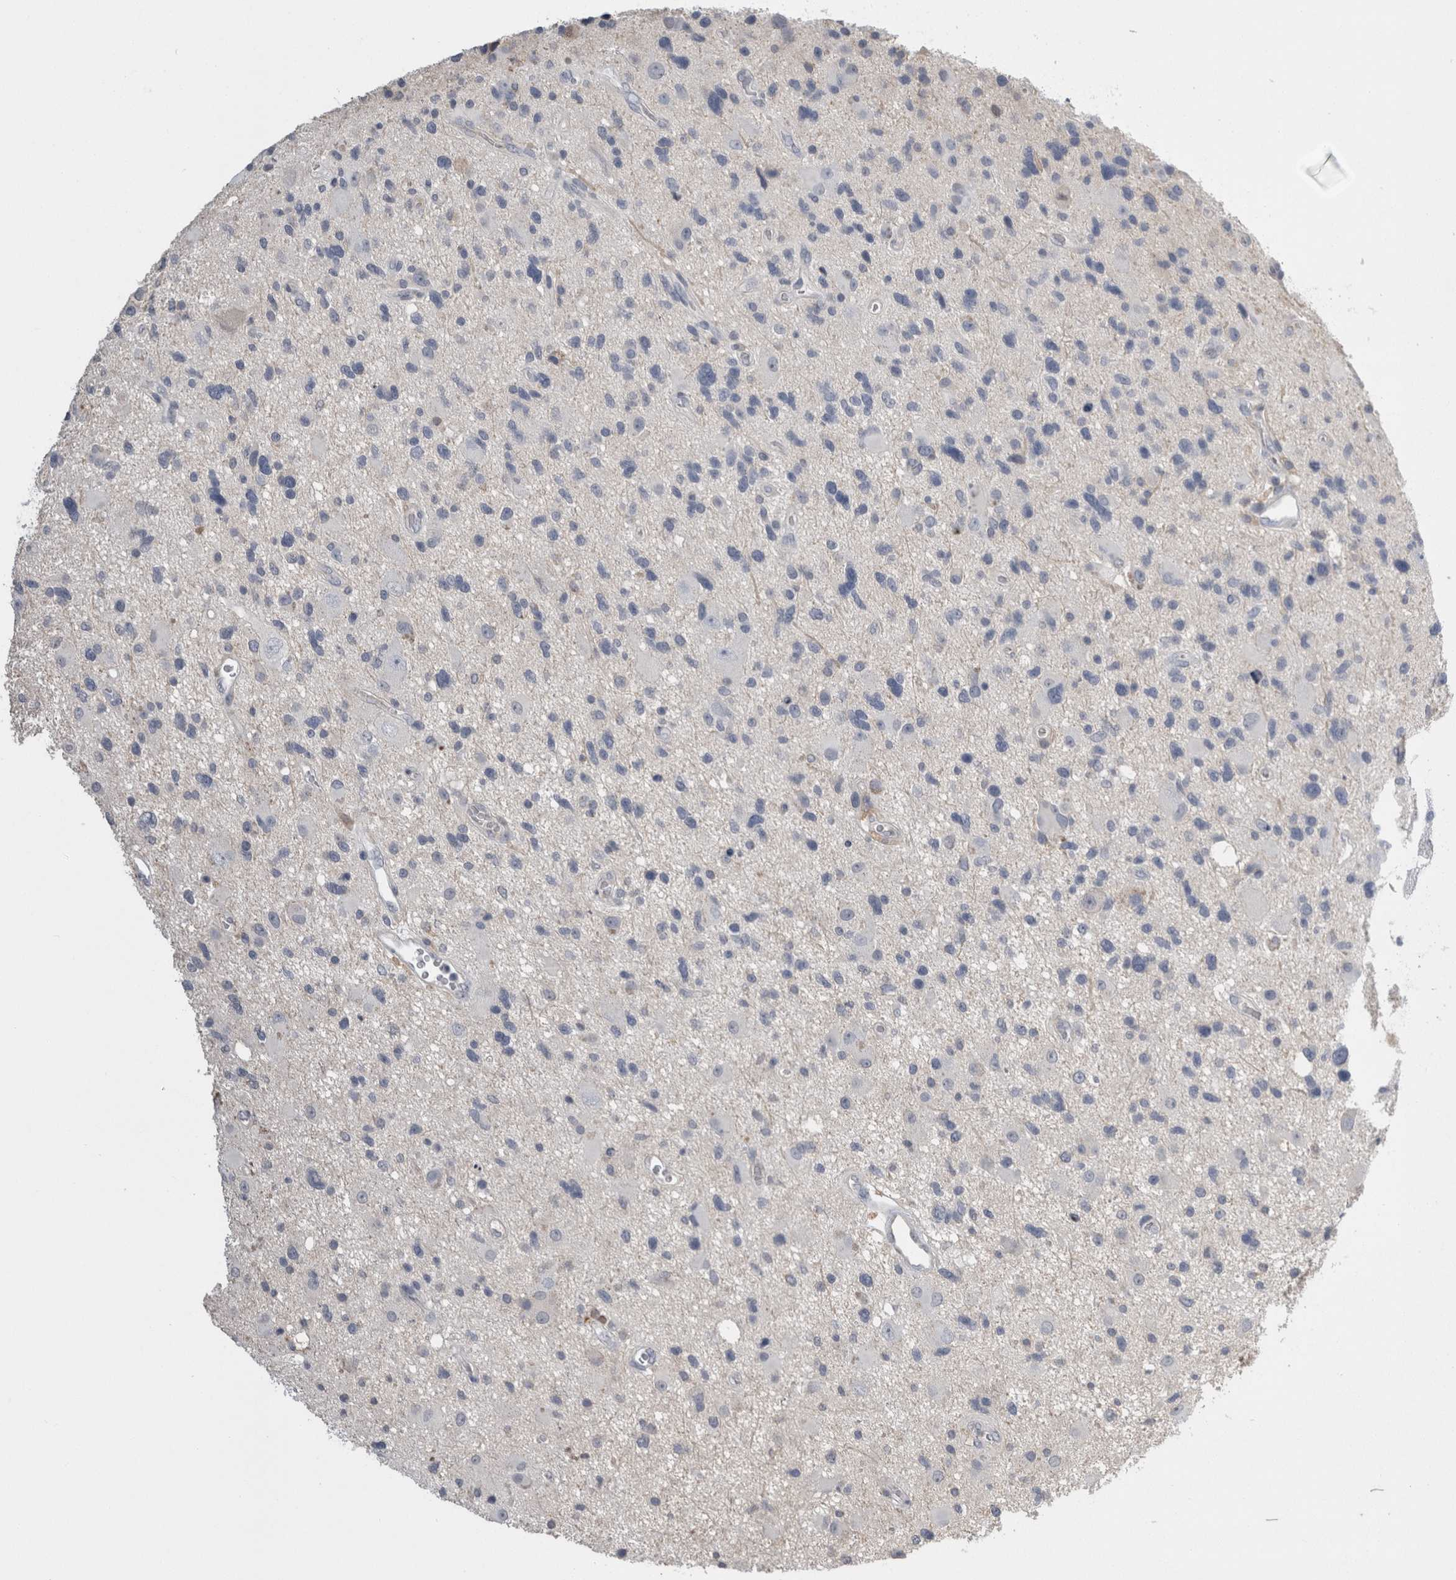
{"staining": {"intensity": "negative", "quantity": "none", "location": "none"}, "tissue": "glioma", "cell_type": "Tumor cells", "image_type": "cancer", "snomed": [{"axis": "morphology", "description": "Glioma, malignant, High grade"}, {"axis": "topography", "description": "Brain"}], "caption": "IHC image of neoplastic tissue: glioma stained with DAB shows no significant protein positivity in tumor cells.", "gene": "REG1A", "patient": {"sex": "male", "age": 33}}